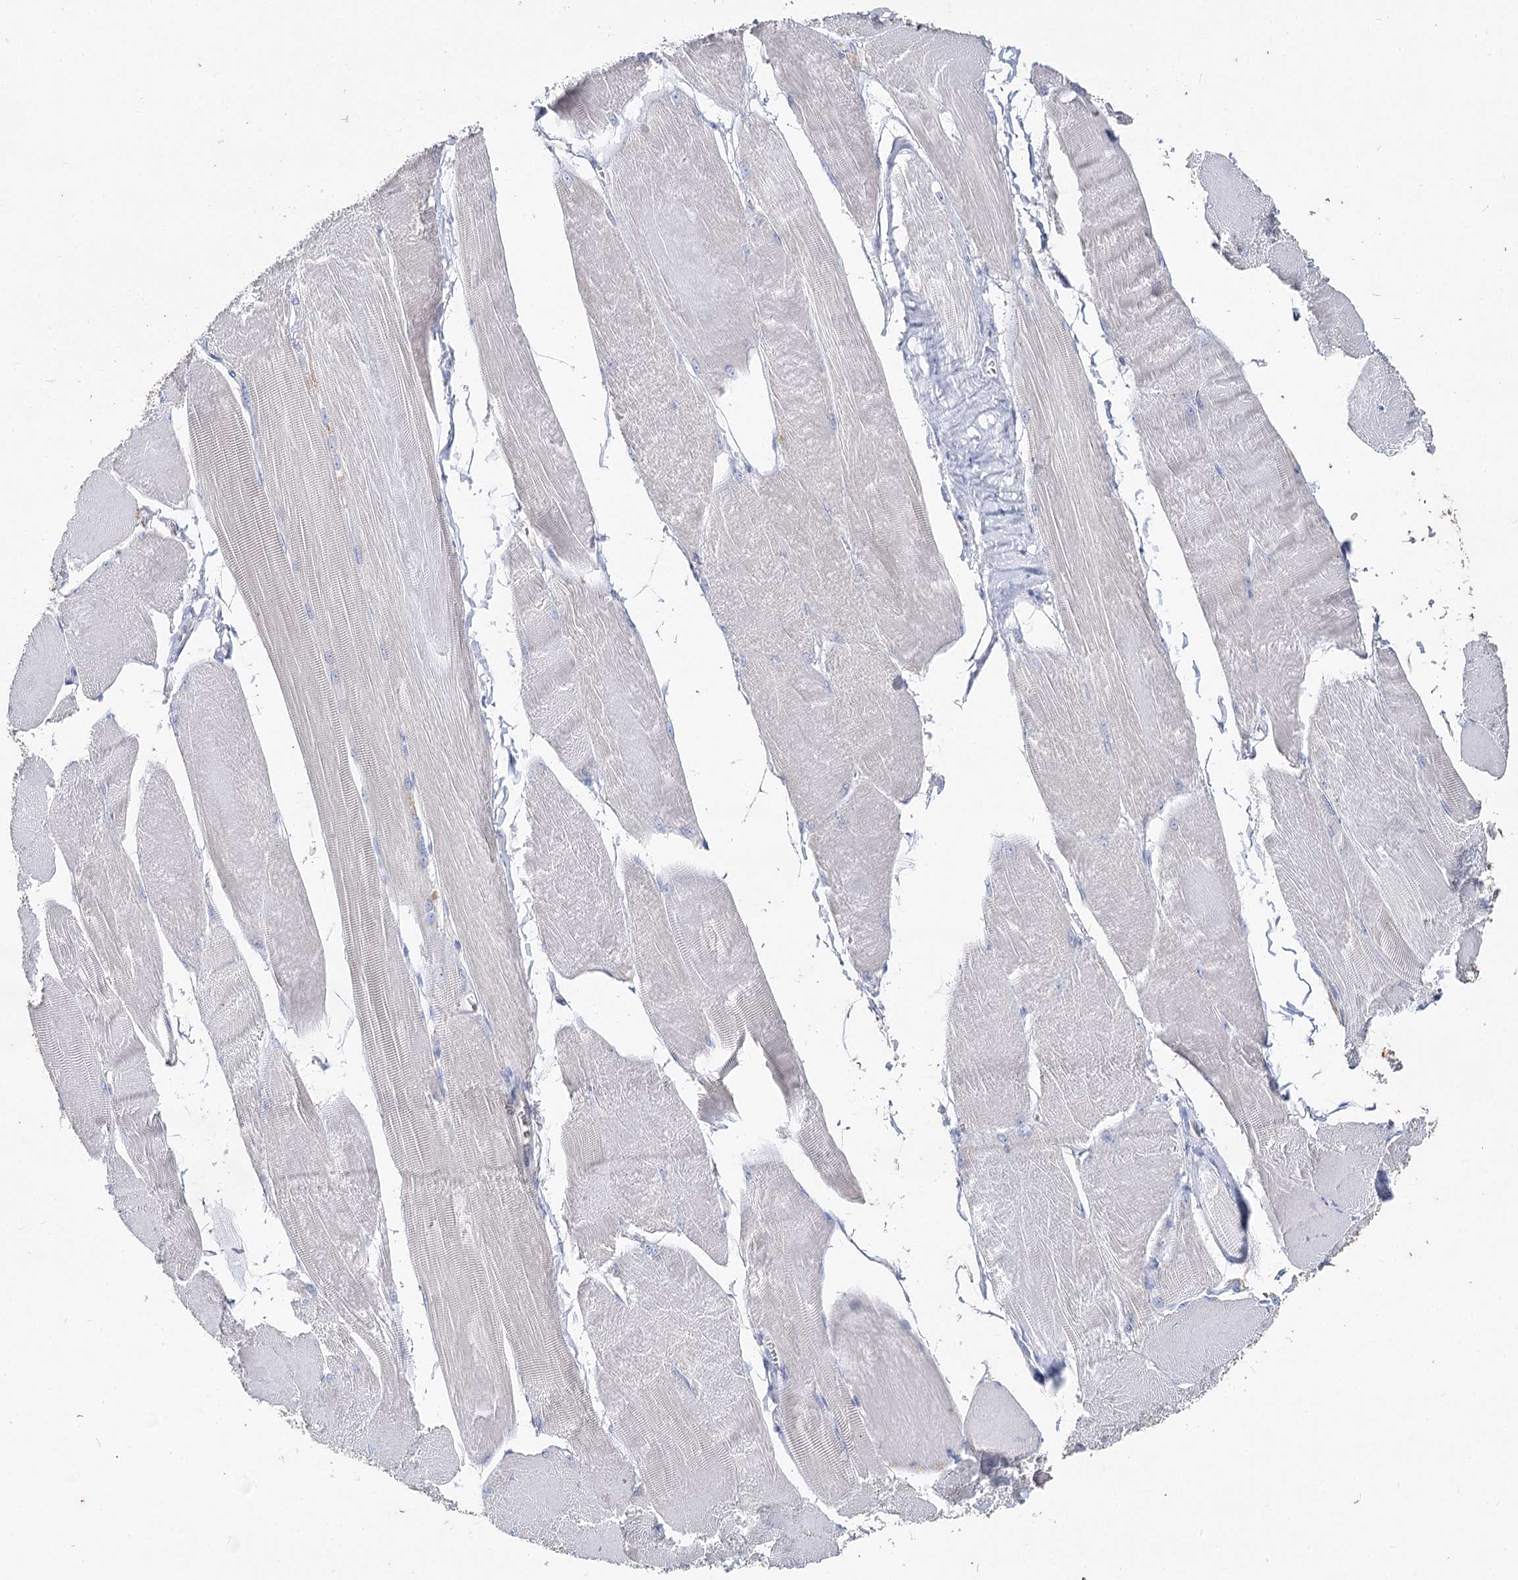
{"staining": {"intensity": "negative", "quantity": "none", "location": "none"}, "tissue": "skeletal muscle", "cell_type": "Myocytes", "image_type": "normal", "snomed": [{"axis": "morphology", "description": "Normal tissue, NOS"}, {"axis": "morphology", "description": "Basal cell carcinoma"}, {"axis": "topography", "description": "Skeletal muscle"}], "caption": "Photomicrograph shows no protein staining in myocytes of unremarkable skeletal muscle.", "gene": "MCCC2", "patient": {"sex": "female", "age": 64}}